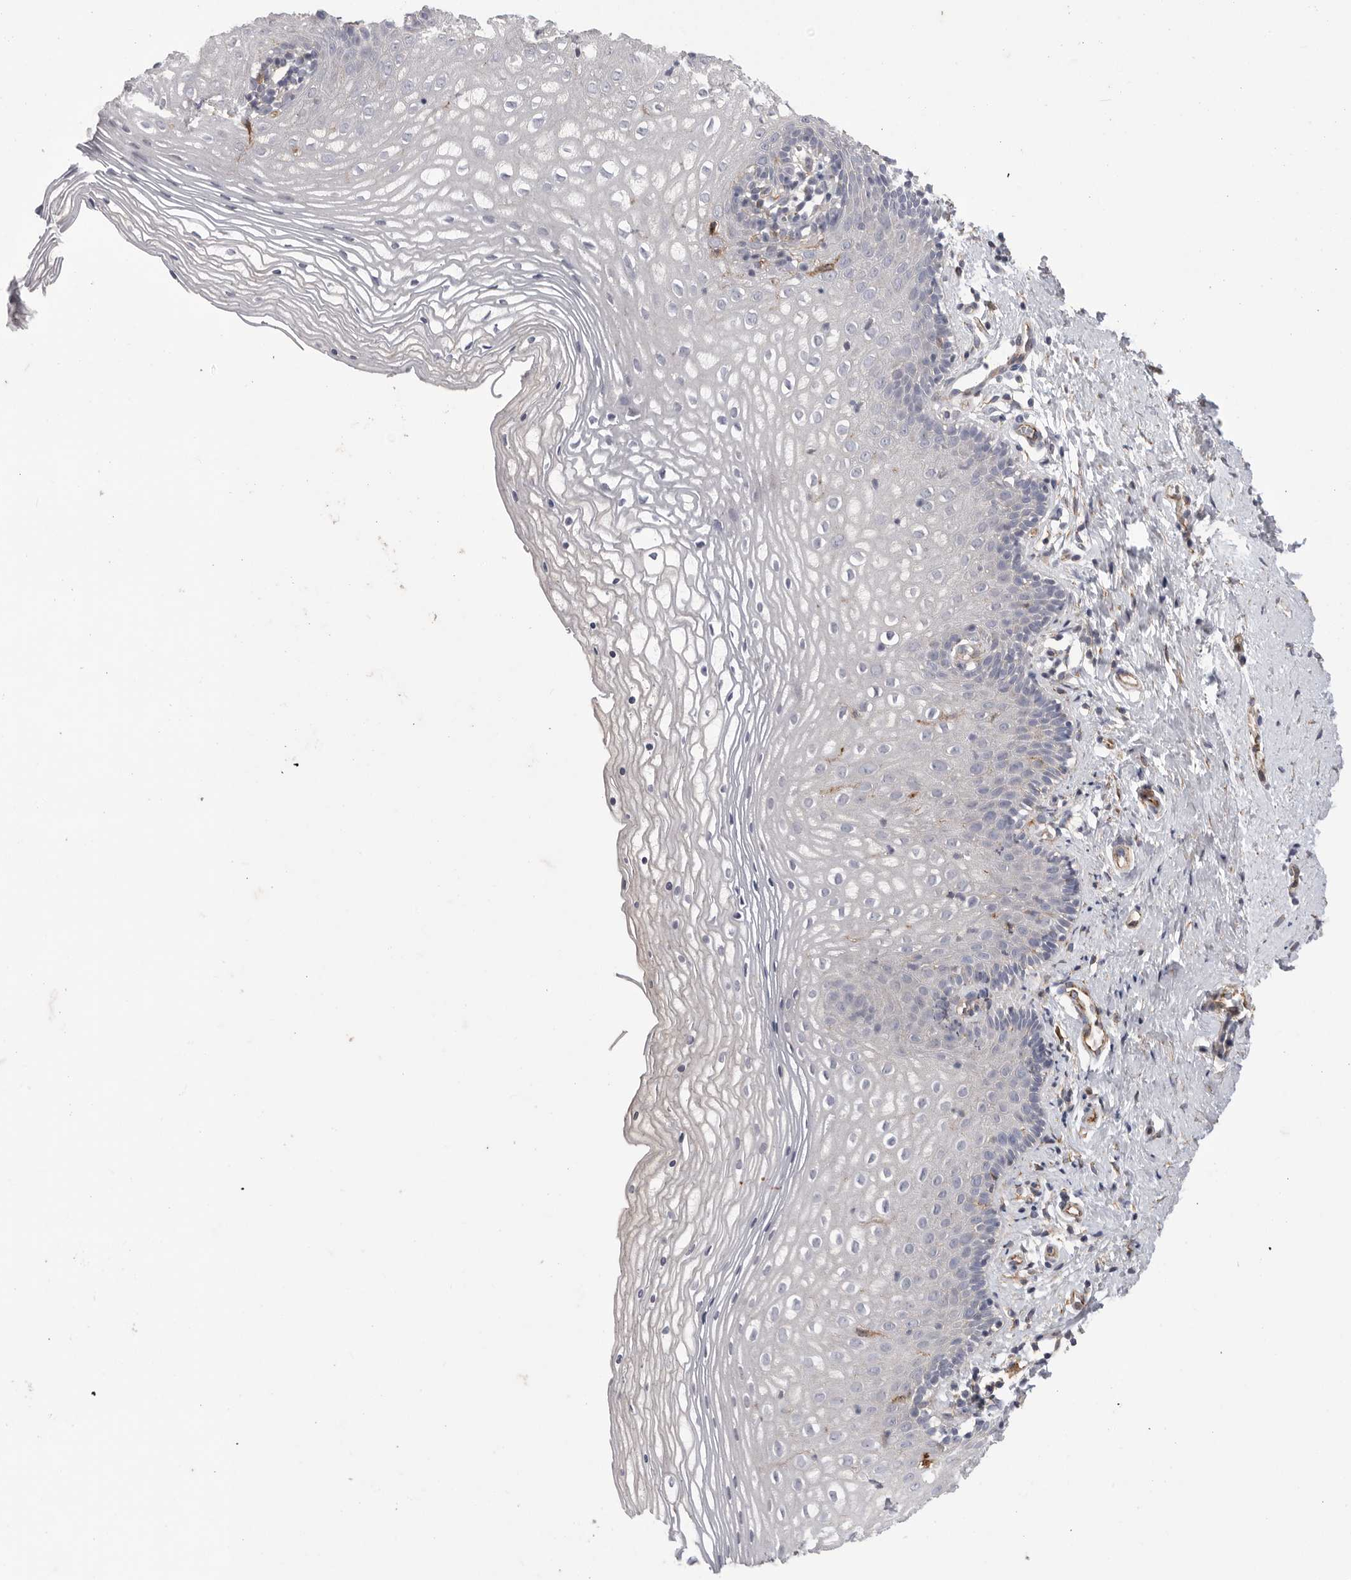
{"staining": {"intensity": "negative", "quantity": "none", "location": "none"}, "tissue": "vagina", "cell_type": "Squamous epithelial cells", "image_type": "normal", "snomed": [{"axis": "morphology", "description": "Normal tissue, NOS"}, {"axis": "topography", "description": "Vagina"}], "caption": "The immunohistochemistry (IHC) image has no significant staining in squamous epithelial cells of vagina.", "gene": "SIGLEC10", "patient": {"sex": "female", "age": 32}}